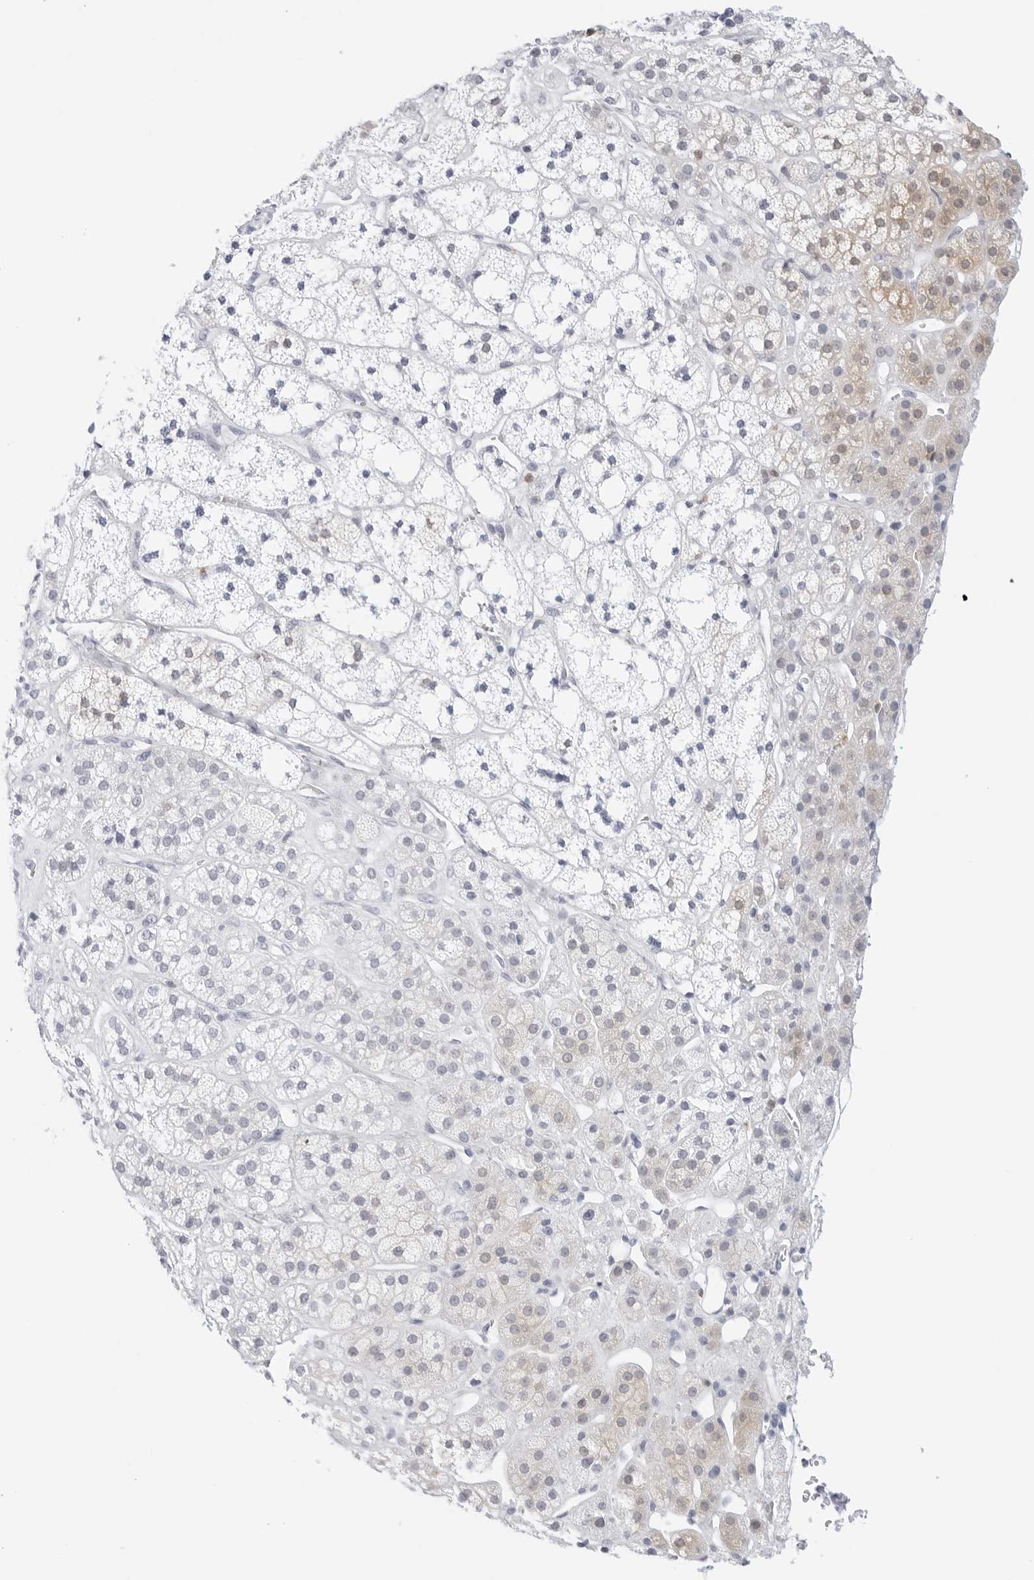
{"staining": {"intensity": "weak", "quantity": "25%-75%", "location": "cytoplasmic/membranous"}, "tissue": "adrenal gland", "cell_type": "Glandular cells", "image_type": "normal", "snomed": [{"axis": "morphology", "description": "Normal tissue, NOS"}, {"axis": "topography", "description": "Adrenal gland"}], "caption": "Approximately 25%-75% of glandular cells in benign human adrenal gland demonstrate weak cytoplasmic/membranous protein expression as visualized by brown immunohistochemical staining.", "gene": "SLC9A3R1", "patient": {"sex": "male", "age": 56}}